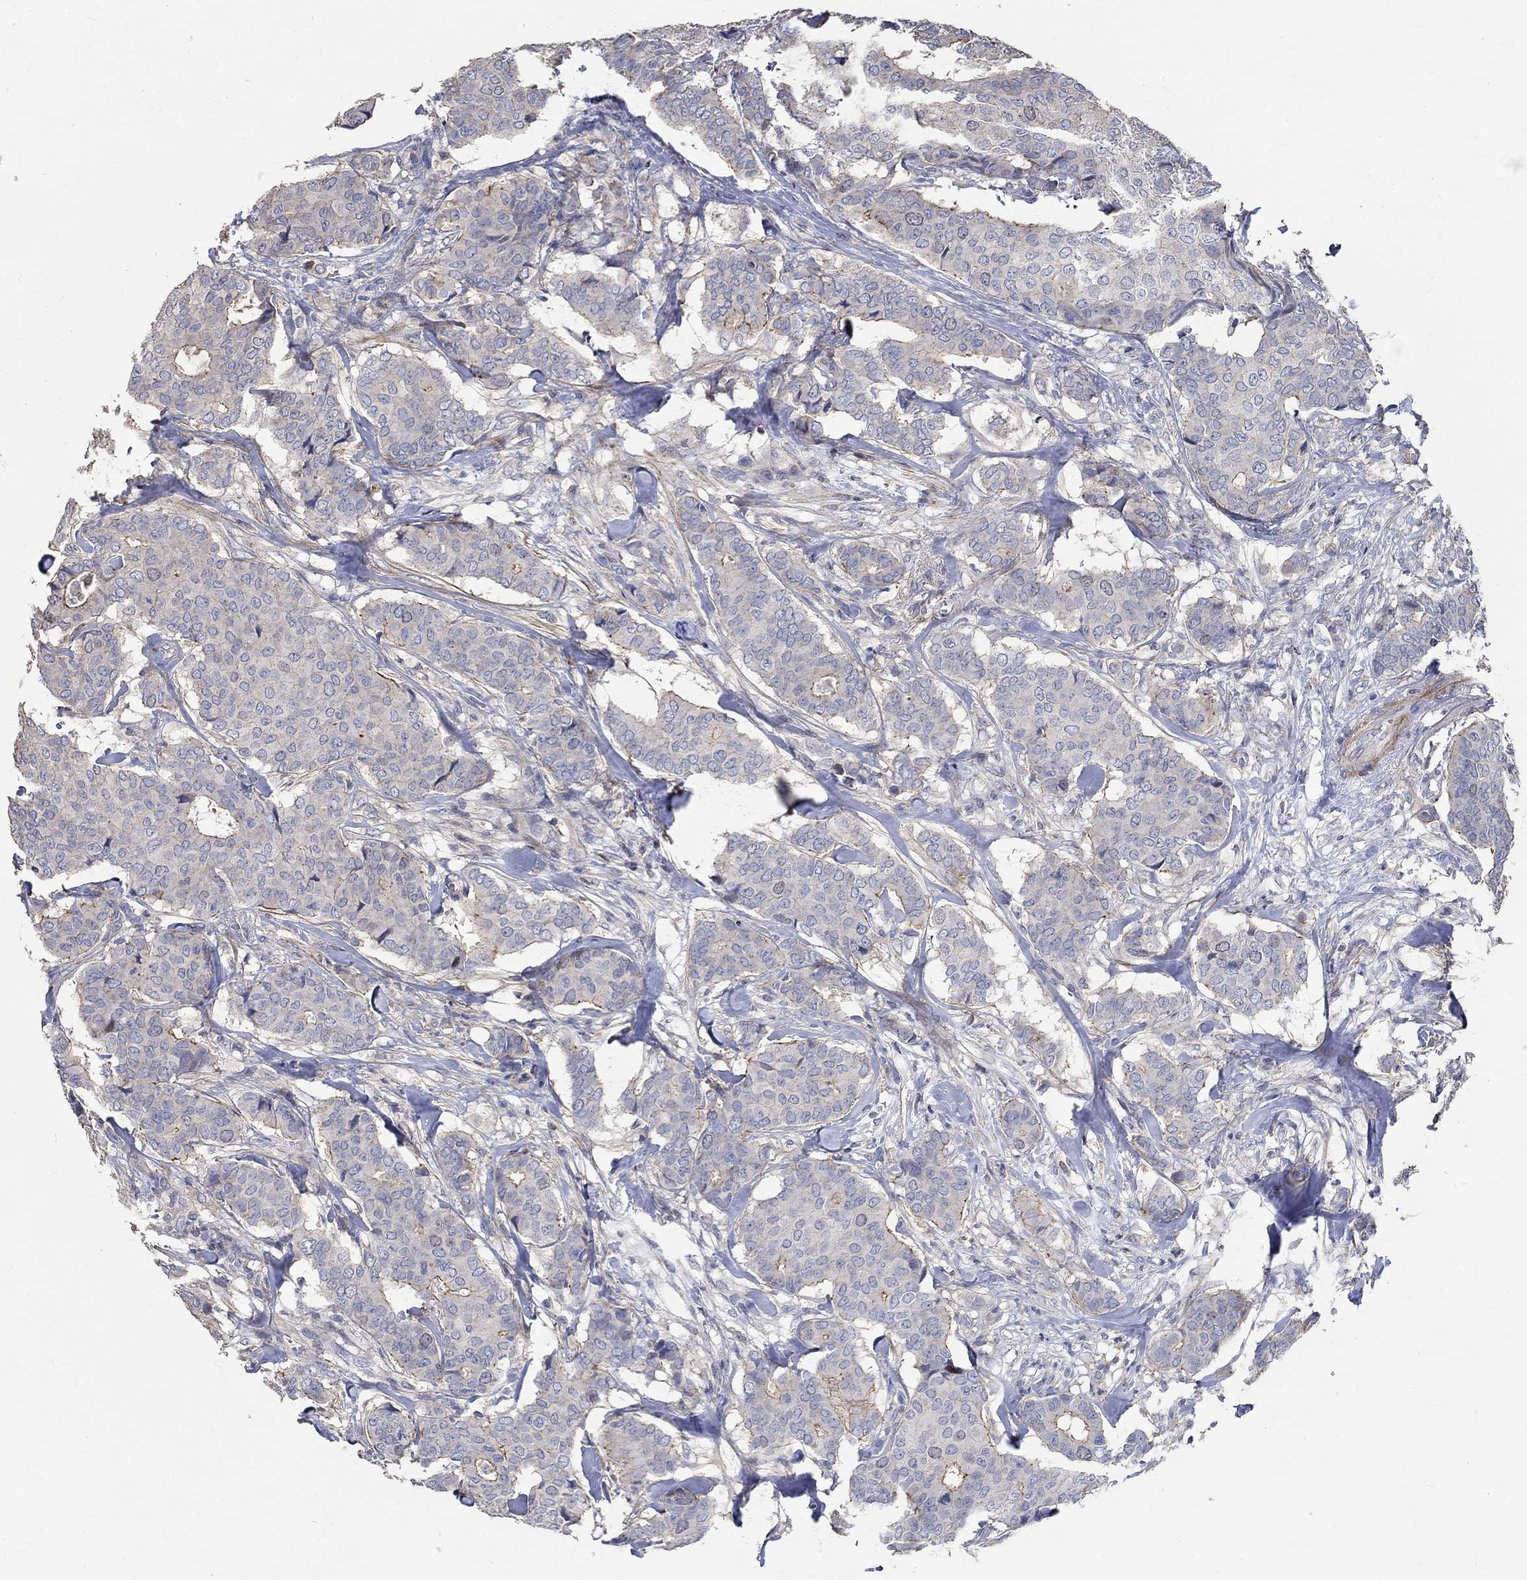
{"staining": {"intensity": "moderate", "quantity": "<25%", "location": "cytoplasmic/membranous"}, "tissue": "breast cancer", "cell_type": "Tumor cells", "image_type": "cancer", "snomed": [{"axis": "morphology", "description": "Duct carcinoma"}, {"axis": "topography", "description": "Breast"}], "caption": "This micrograph displays immunohistochemistry staining of human intraductal carcinoma (breast), with low moderate cytoplasmic/membranous staining in about <25% of tumor cells.", "gene": "TNFAIP8L3", "patient": {"sex": "female", "age": 75}}